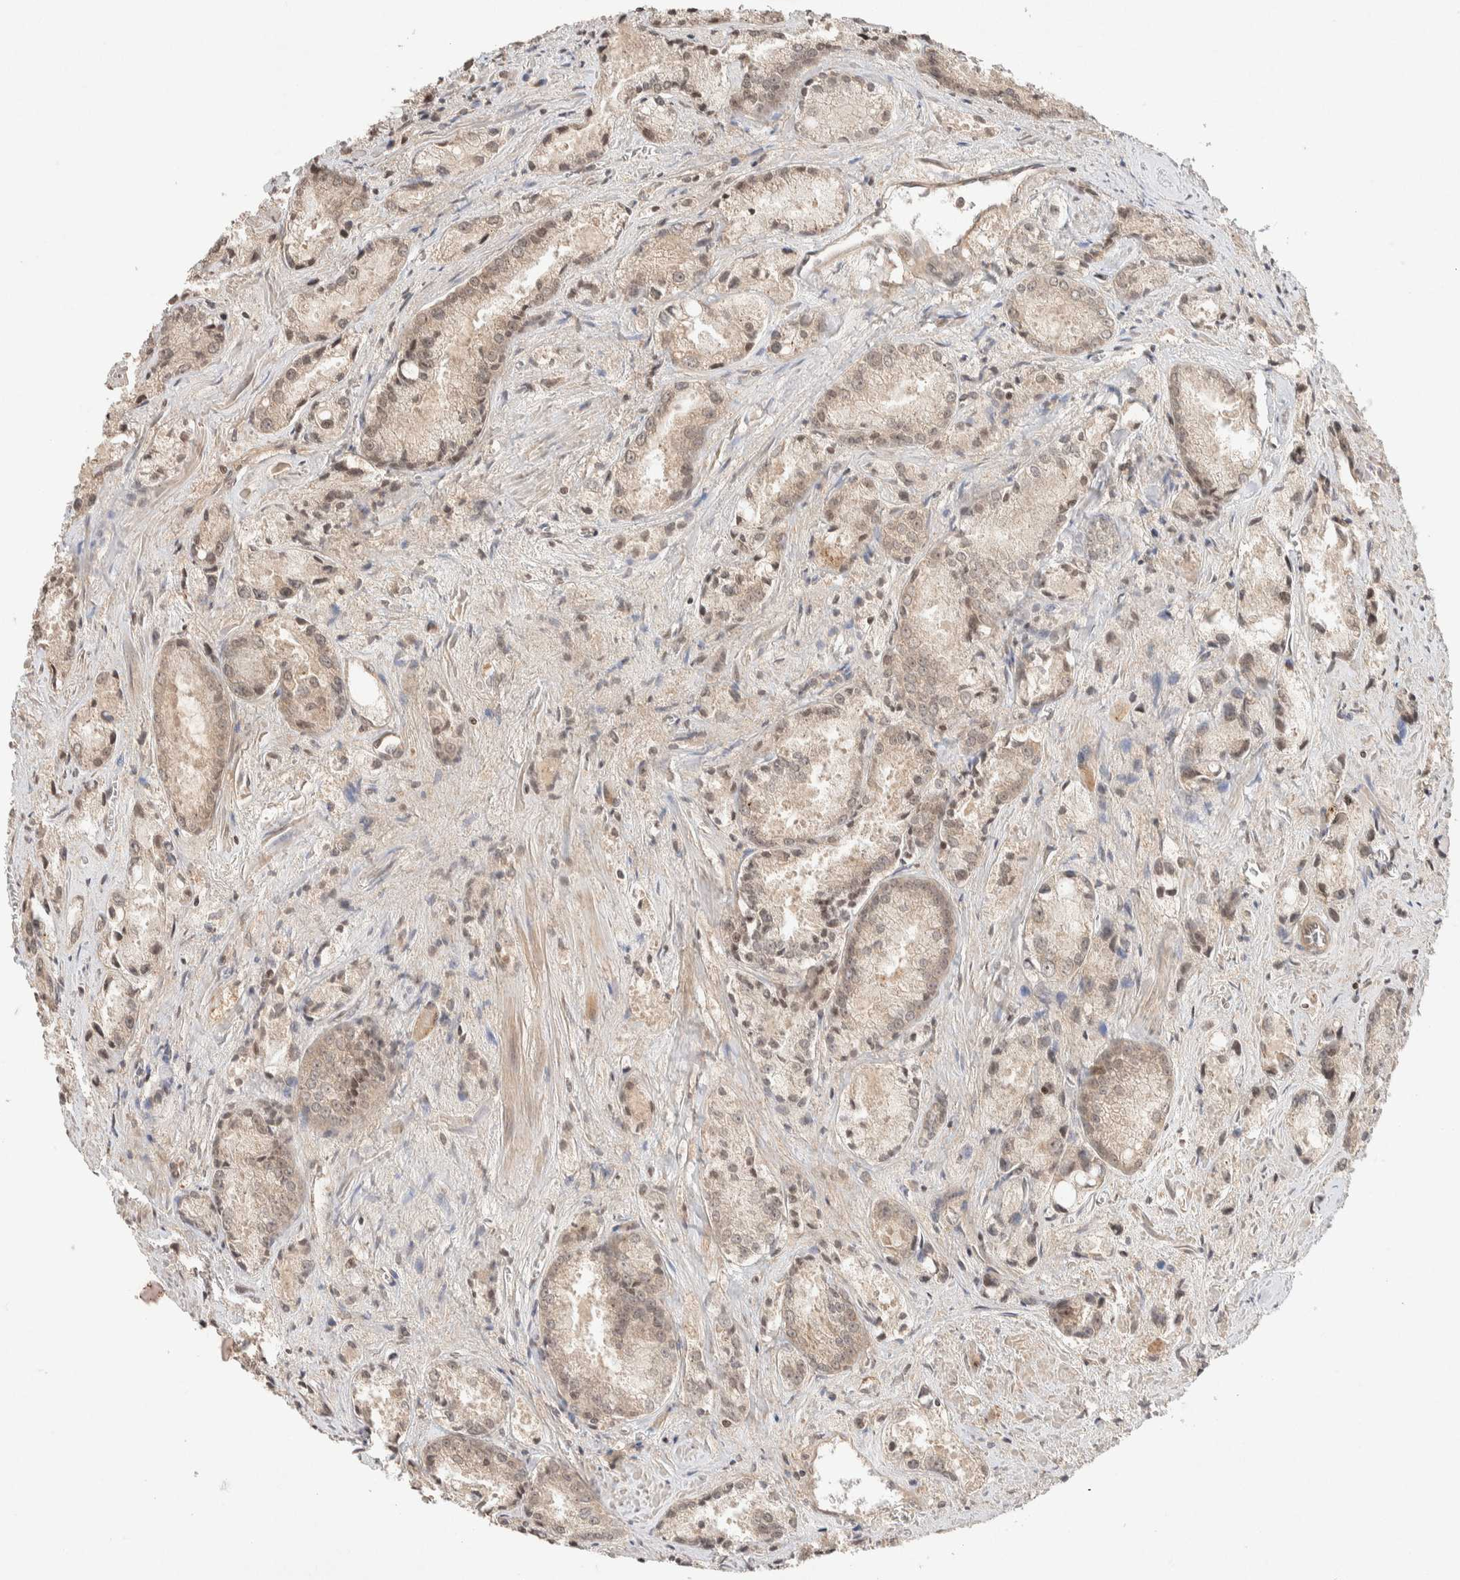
{"staining": {"intensity": "weak", "quantity": "25%-75%", "location": "cytoplasmic/membranous,nuclear"}, "tissue": "prostate cancer", "cell_type": "Tumor cells", "image_type": "cancer", "snomed": [{"axis": "morphology", "description": "Adenocarcinoma, Low grade"}, {"axis": "topography", "description": "Prostate"}], "caption": "DAB immunohistochemical staining of prostate adenocarcinoma (low-grade) demonstrates weak cytoplasmic/membranous and nuclear protein expression in about 25%-75% of tumor cells. (DAB (3,3'-diaminobenzidine) = brown stain, brightfield microscopy at high magnification).", "gene": "THRA", "patient": {"sex": "male", "age": 64}}